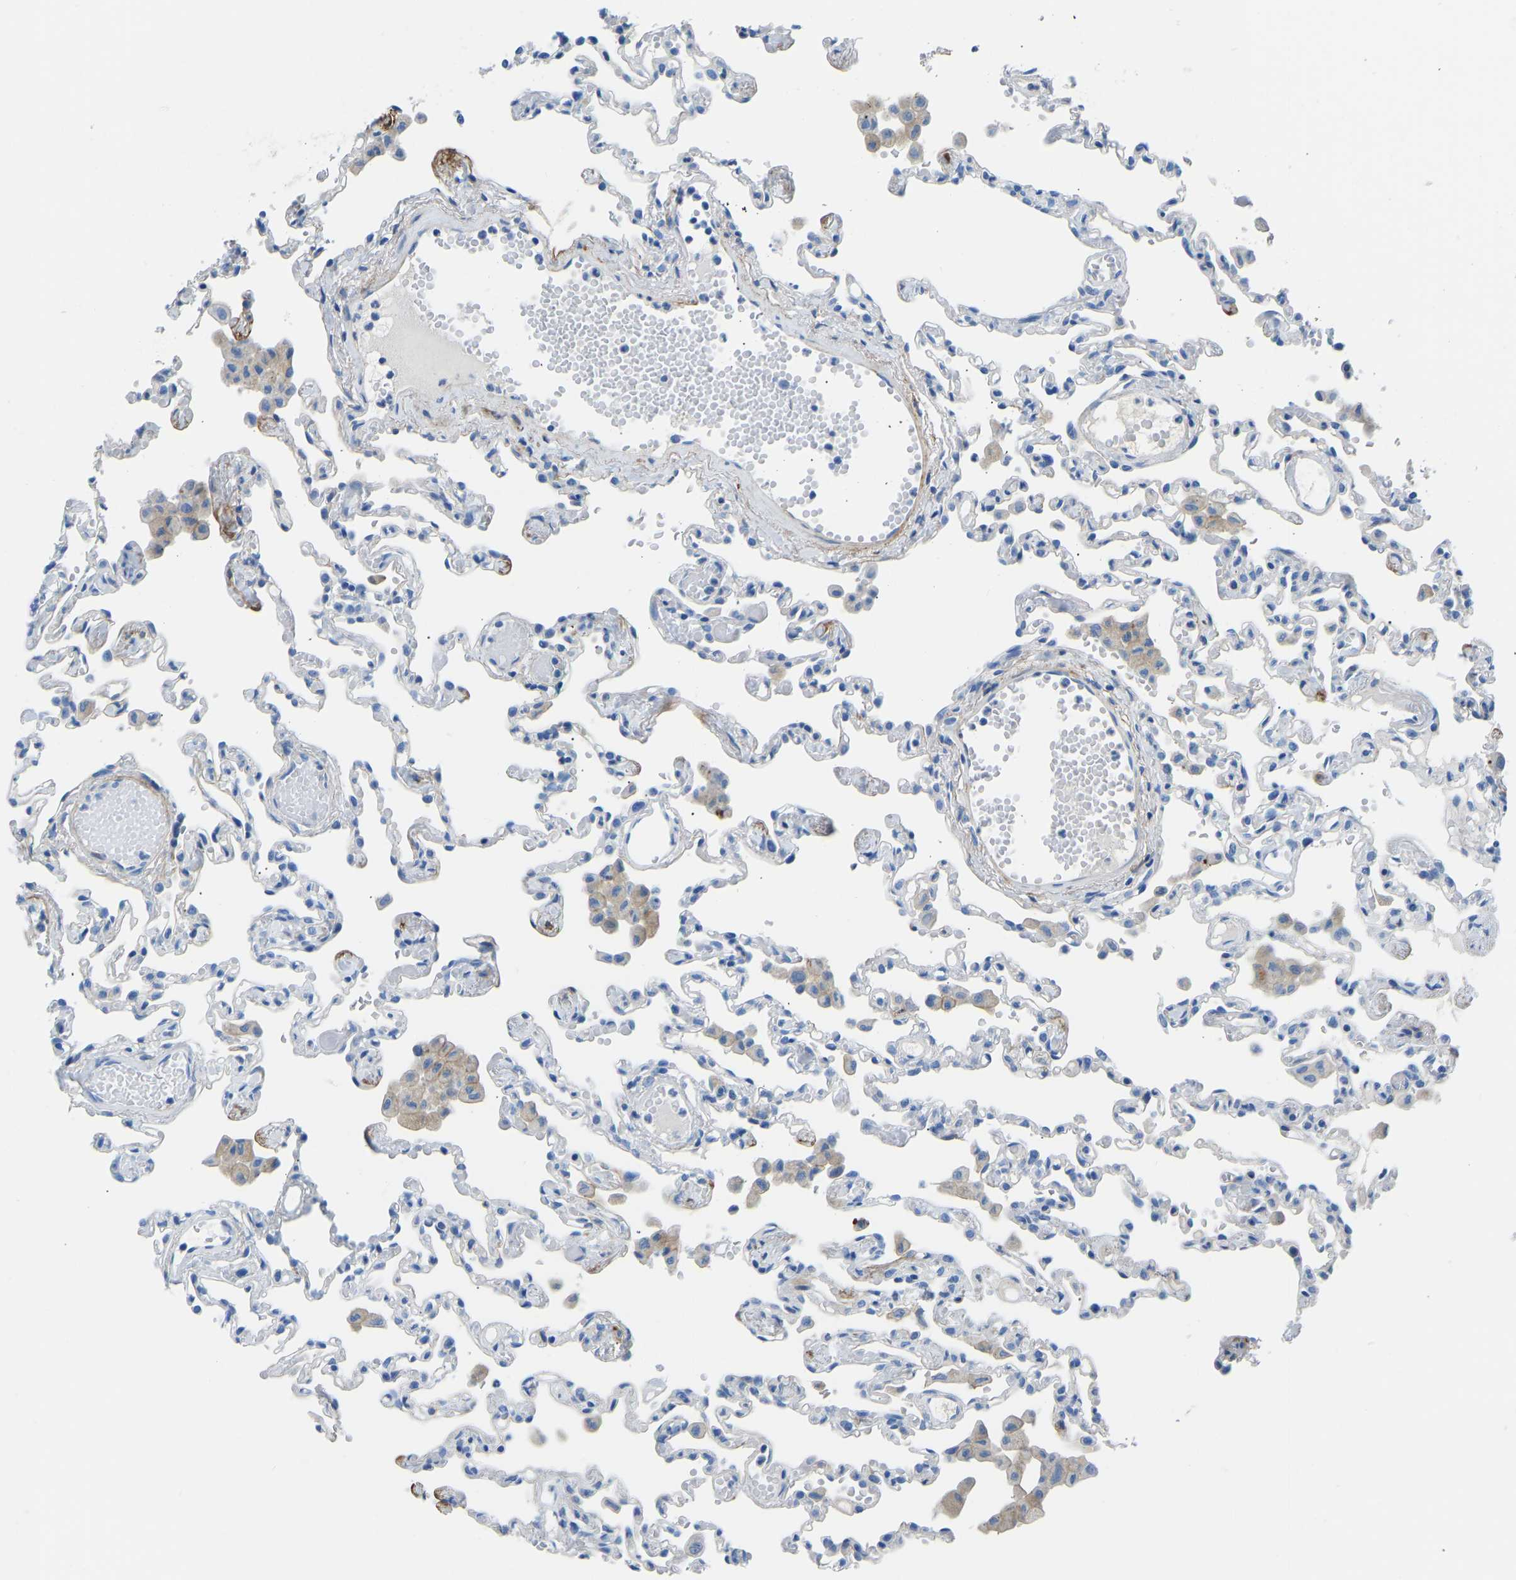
{"staining": {"intensity": "negative", "quantity": "none", "location": "none"}, "tissue": "lung", "cell_type": "Alveolar cells", "image_type": "normal", "snomed": [{"axis": "morphology", "description": "Normal tissue, NOS"}, {"axis": "topography", "description": "Bronchus"}, {"axis": "topography", "description": "Lung"}], "caption": "An immunohistochemistry photomicrograph of normal lung is shown. There is no staining in alveolar cells of lung.", "gene": "COL15A1", "patient": {"sex": "female", "age": 49}}